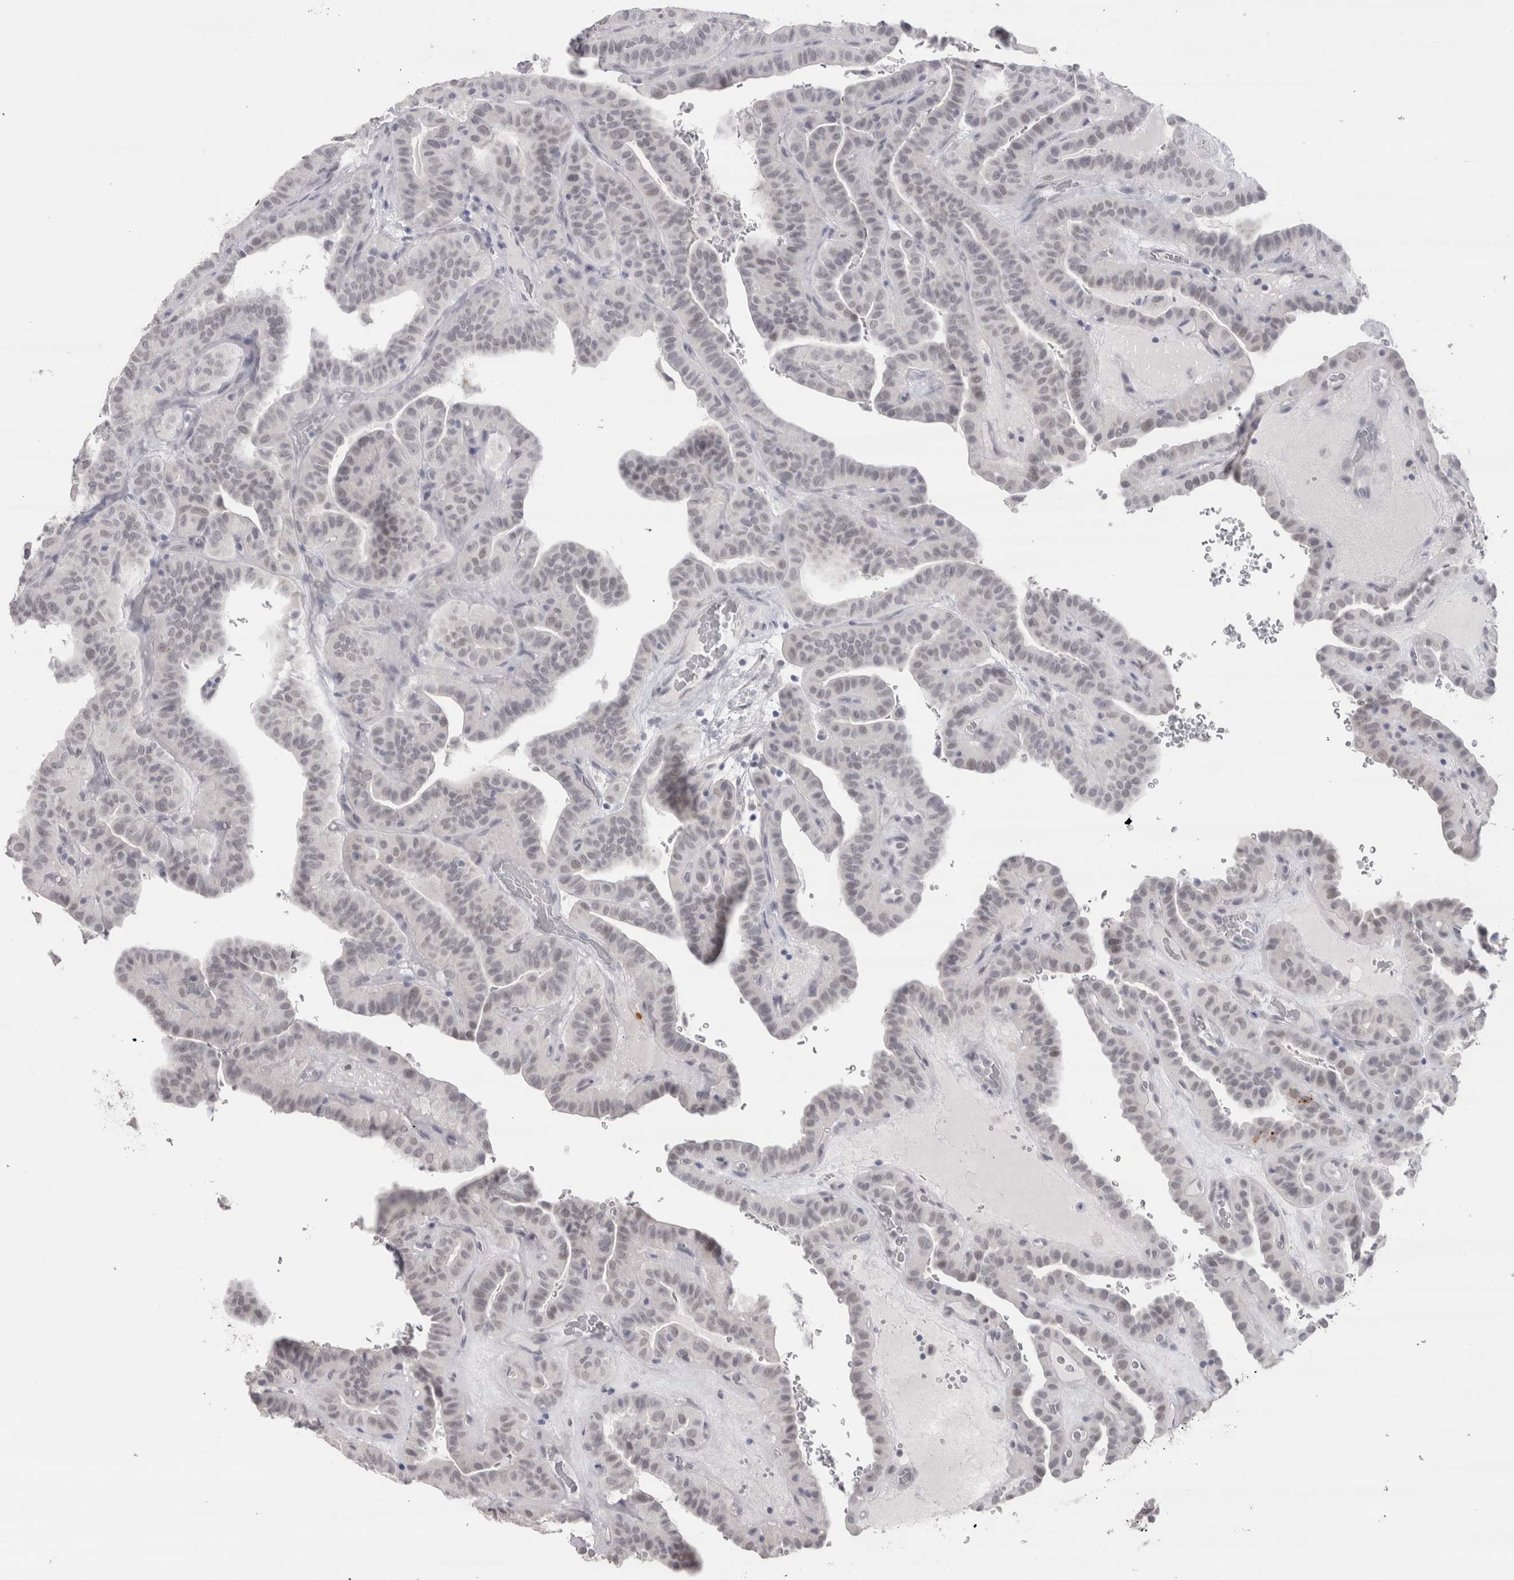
{"staining": {"intensity": "weak", "quantity": "<25%", "location": "nuclear"}, "tissue": "thyroid cancer", "cell_type": "Tumor cells", "image_type": "cancer", "snomed": [{"axis": "morphology", "description": "Papillary adenocarcinoma, NOS"}, {"axis": "topography", "description": "Thyroid gland"}], "caption": "IHC image of neoplastic tissue: papillary adenocarcinoma (thyroid) stained with DAB displays no significant protein staining in tumor cells.", "gene": "CDH17", "patient": {"sex": "male", "age": 77}}